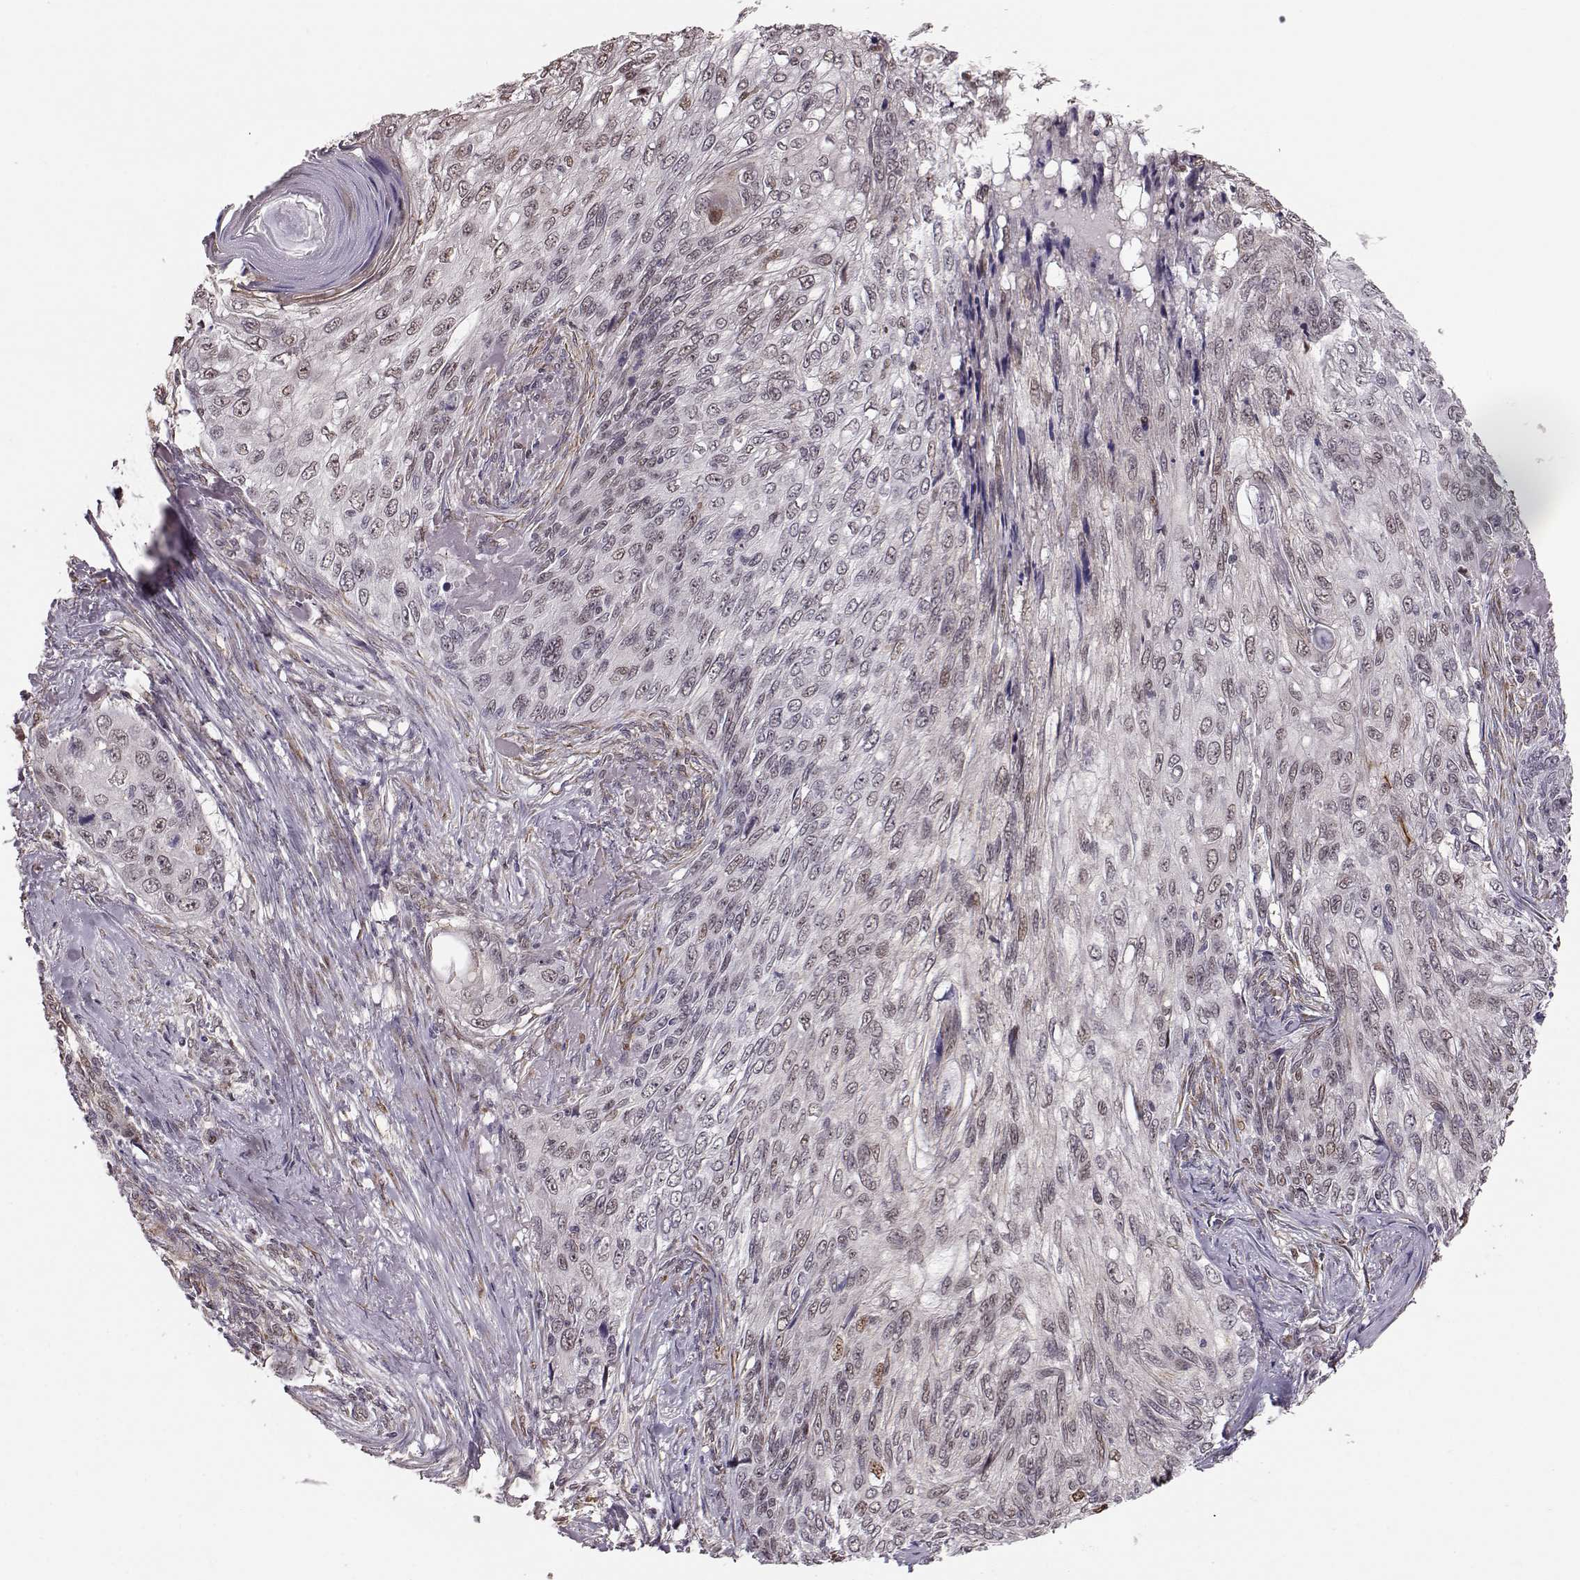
{"staining": {"intensity": "weak", "quantity": "<25%", "location": "nuclear"}, "tissue": "skin cancer", "cell_type": "Tumor cells", "image_type": "cancer", "snomed": [{"axis": "morphology", "description": "Squamous cell carcinoma, NOS"}, {"axis": "topography", "description": "Skin"}], "caption": "High magnification brightfield microscopy of skin cancer (squamous cell carcinoma) stained with DAB (brown) and counterstained with hematoxylin (blue): tumor cells show no significant positivity.", "gene": "KLF6", "patient": {"sex": "male", "age": 92}}